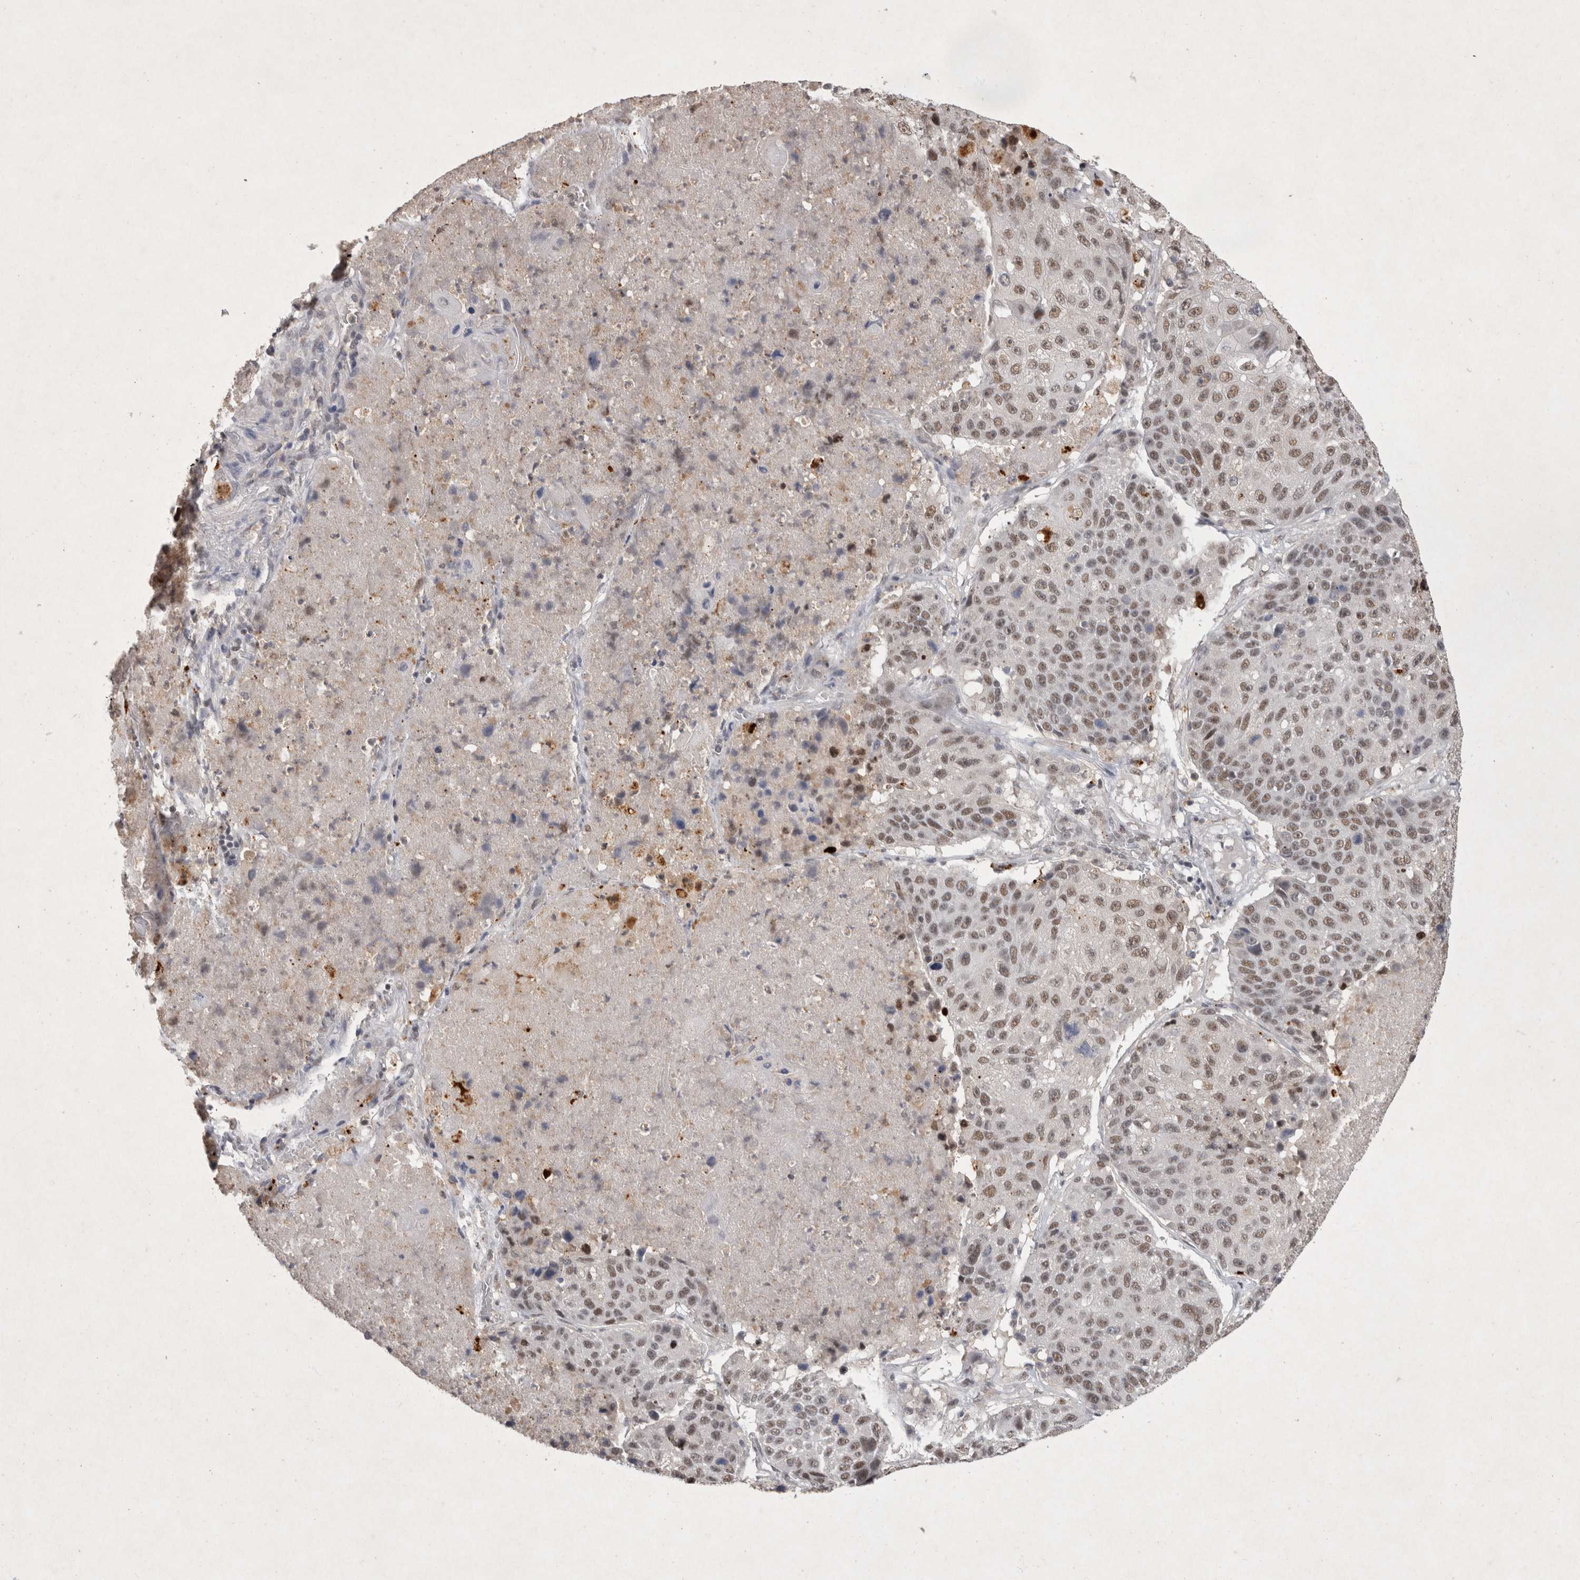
{"staining": {"intensity": "weak", "quantity": ">75%", "location": "cytoplasmic/membranous"}, "tissue": "lung cancer", "cell_type": "Tumor cells", "image_type": "cancer", "snomed": [{"axis": "morphology", "description": "Squamous cell carcinoma, NOS"}, {"axis": "topography", "description": "Lung"}], "caption": "Human lung cancer (squamous cell carcinoma) stained with a brown dye reveals weak cytoplasmic/membranous positive positivity in about >75% of tumor cells.", "gene": "XRCC5", "patient": {"sex": "male", "age": 61}}